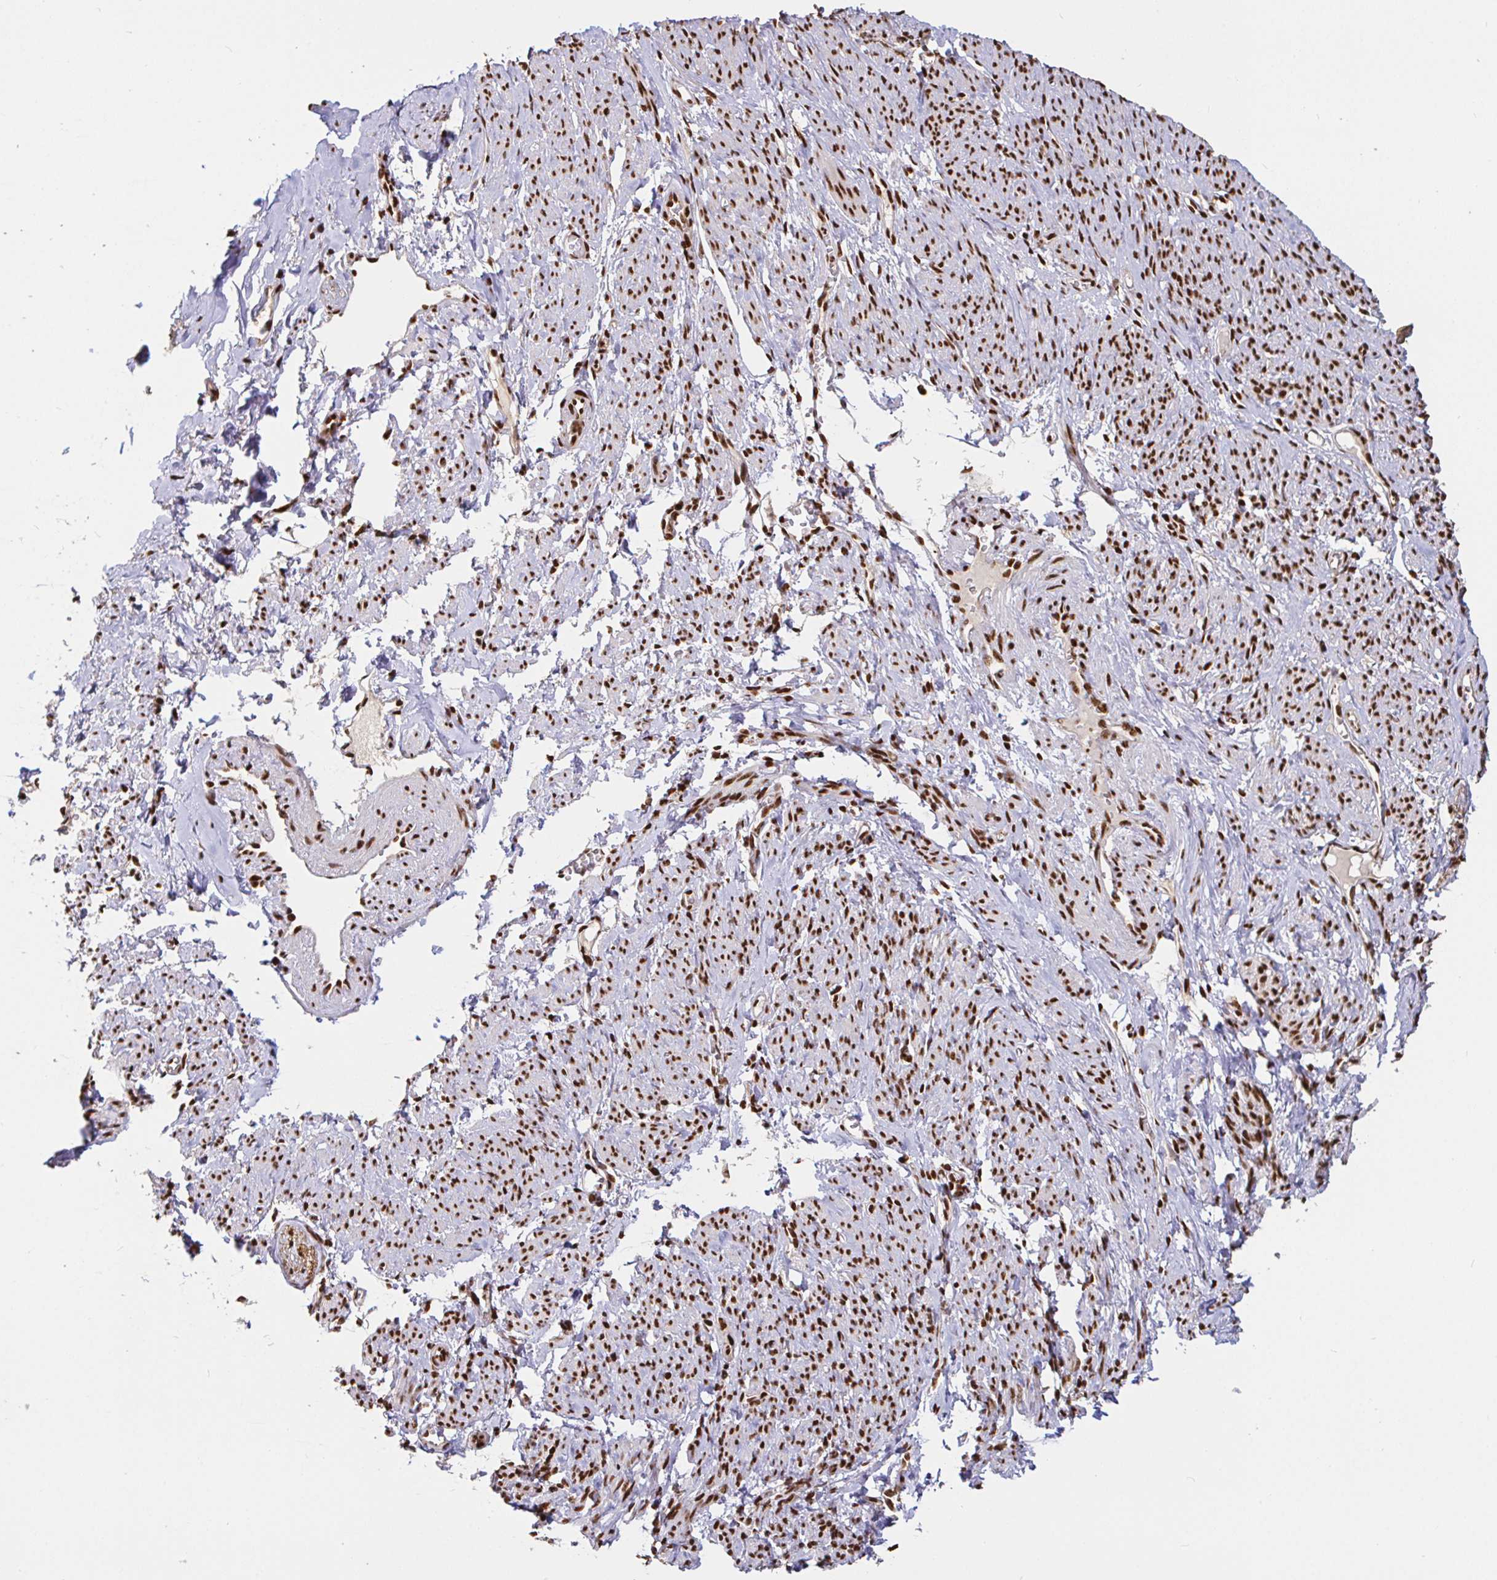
{"staining": {"intensity": "strong", "quantity": ">75%", "location": "nuclear"}, "tissue": "smooth muscle", "cell_type": "Smooth muscle cells", "image_type": "normal", "snomed": [{"axis": "morphology", "description": "Normal tissue, NOS"}, {"axis": "topography", "description": "Smooth muscle"}], "caption": "This is a histology image of immunohistochemistry (IHC) staining of normal smooth muscle, which shows strong staining in the nuclear of smooth muscle cells.", "gene": "SP3", "patient": {"sex": "female", "age": 65}}